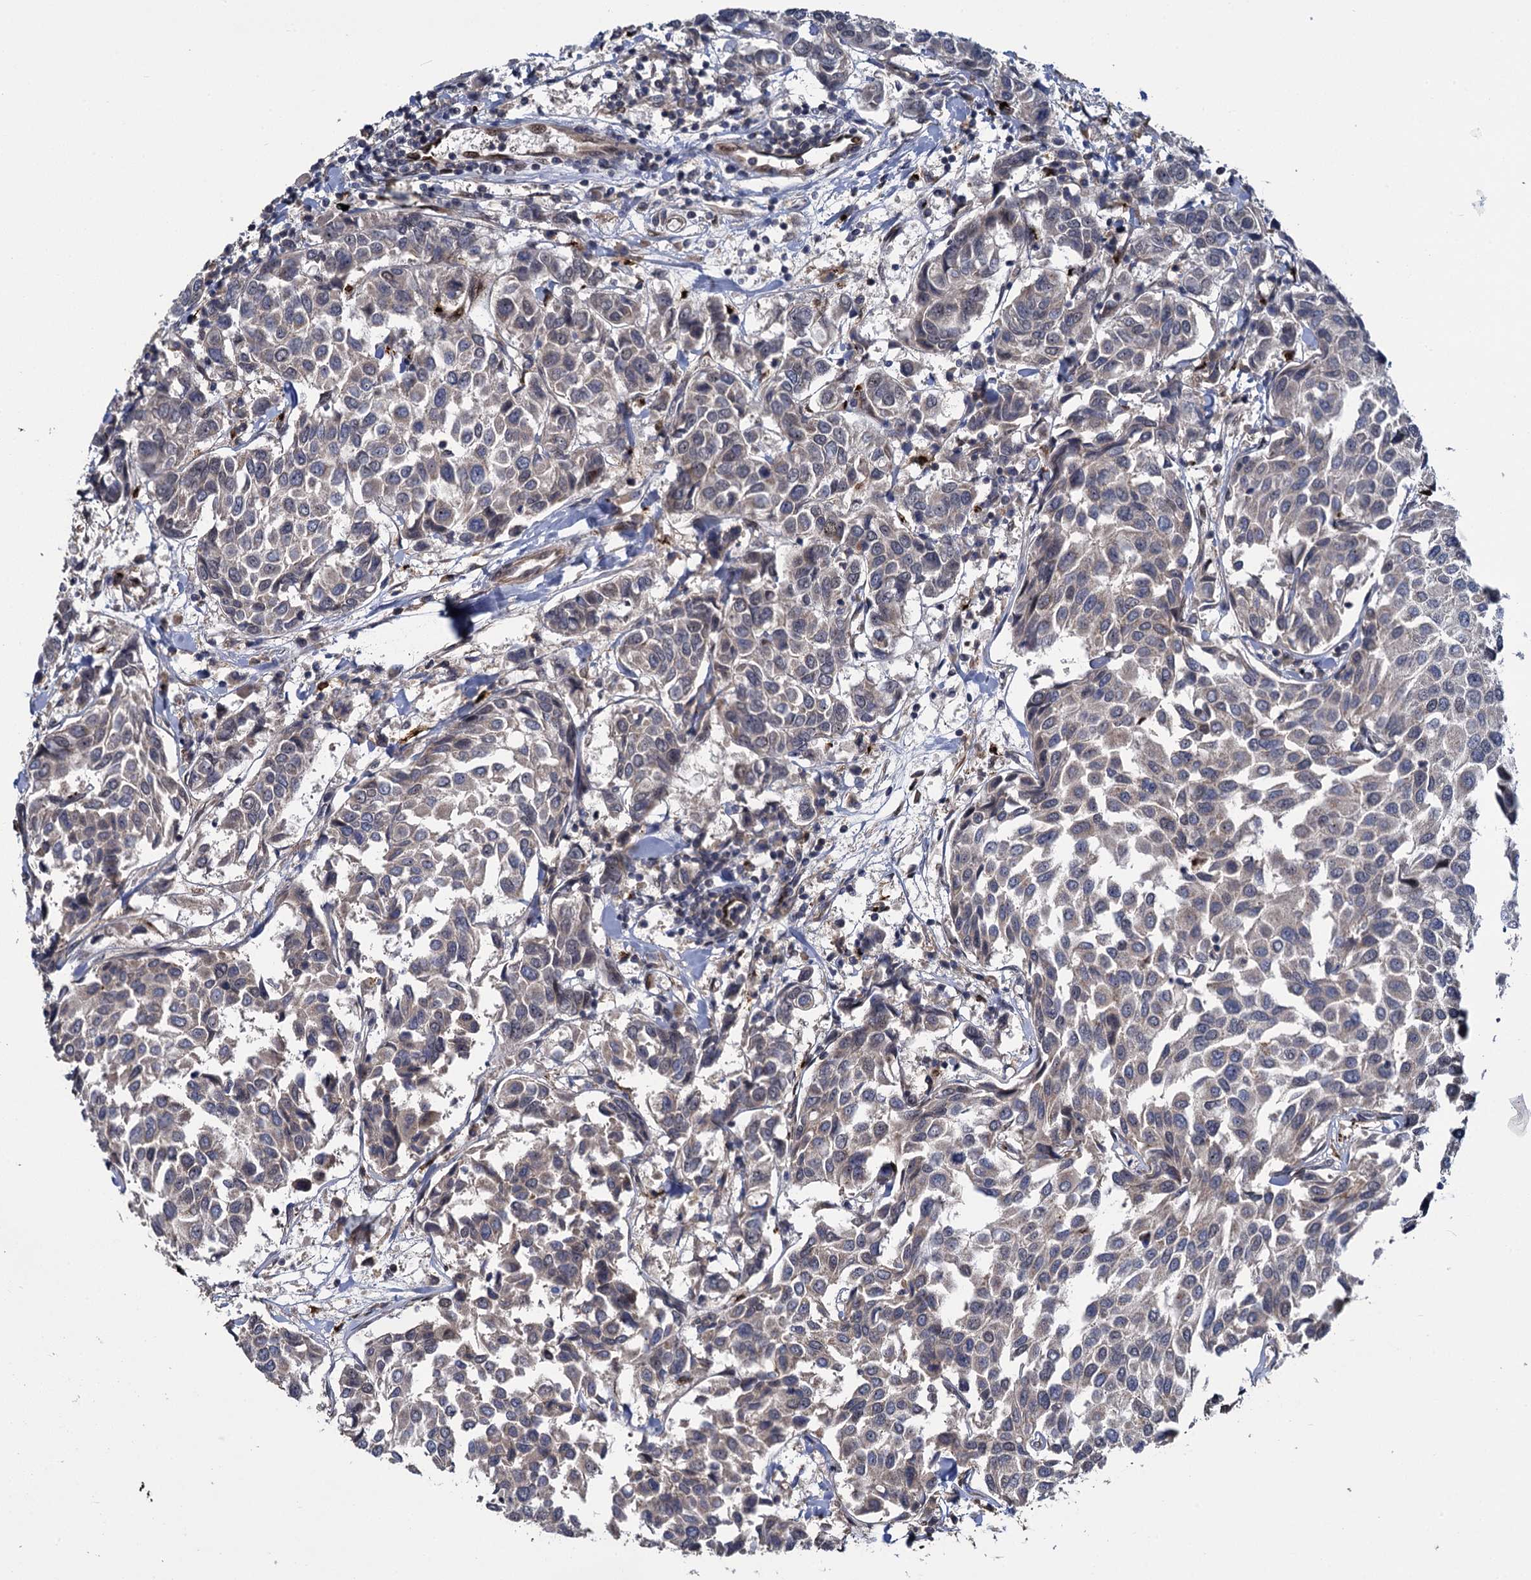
{"staining": {"intensity": "weak", "quantity": "<25%", "location": "cytoplasmic/membranous,nuclear"}, "tissue": "breast cancer", "cell_type": "Tumor cells", "image_type": "cancer", "snomed": [{"axis": "morphology", "description": "Duct carcinoma"}, {"axis": "topography", "description": "Breast"}], "caption": "An immunohistochemistry (IHC) histopathology image of invasive ductal carcinoma (breast) is shown. There is no staining in tumor cells of invasive ductal carcinoma (breast). The staining was performed using DAB to visualize the protein expression in brown, while the nuclei were stained in blue with hematoxylin (Magnification: 20x).", "gene": "GAL3ST4", "patient": {"sex": "female", "age": 55}}